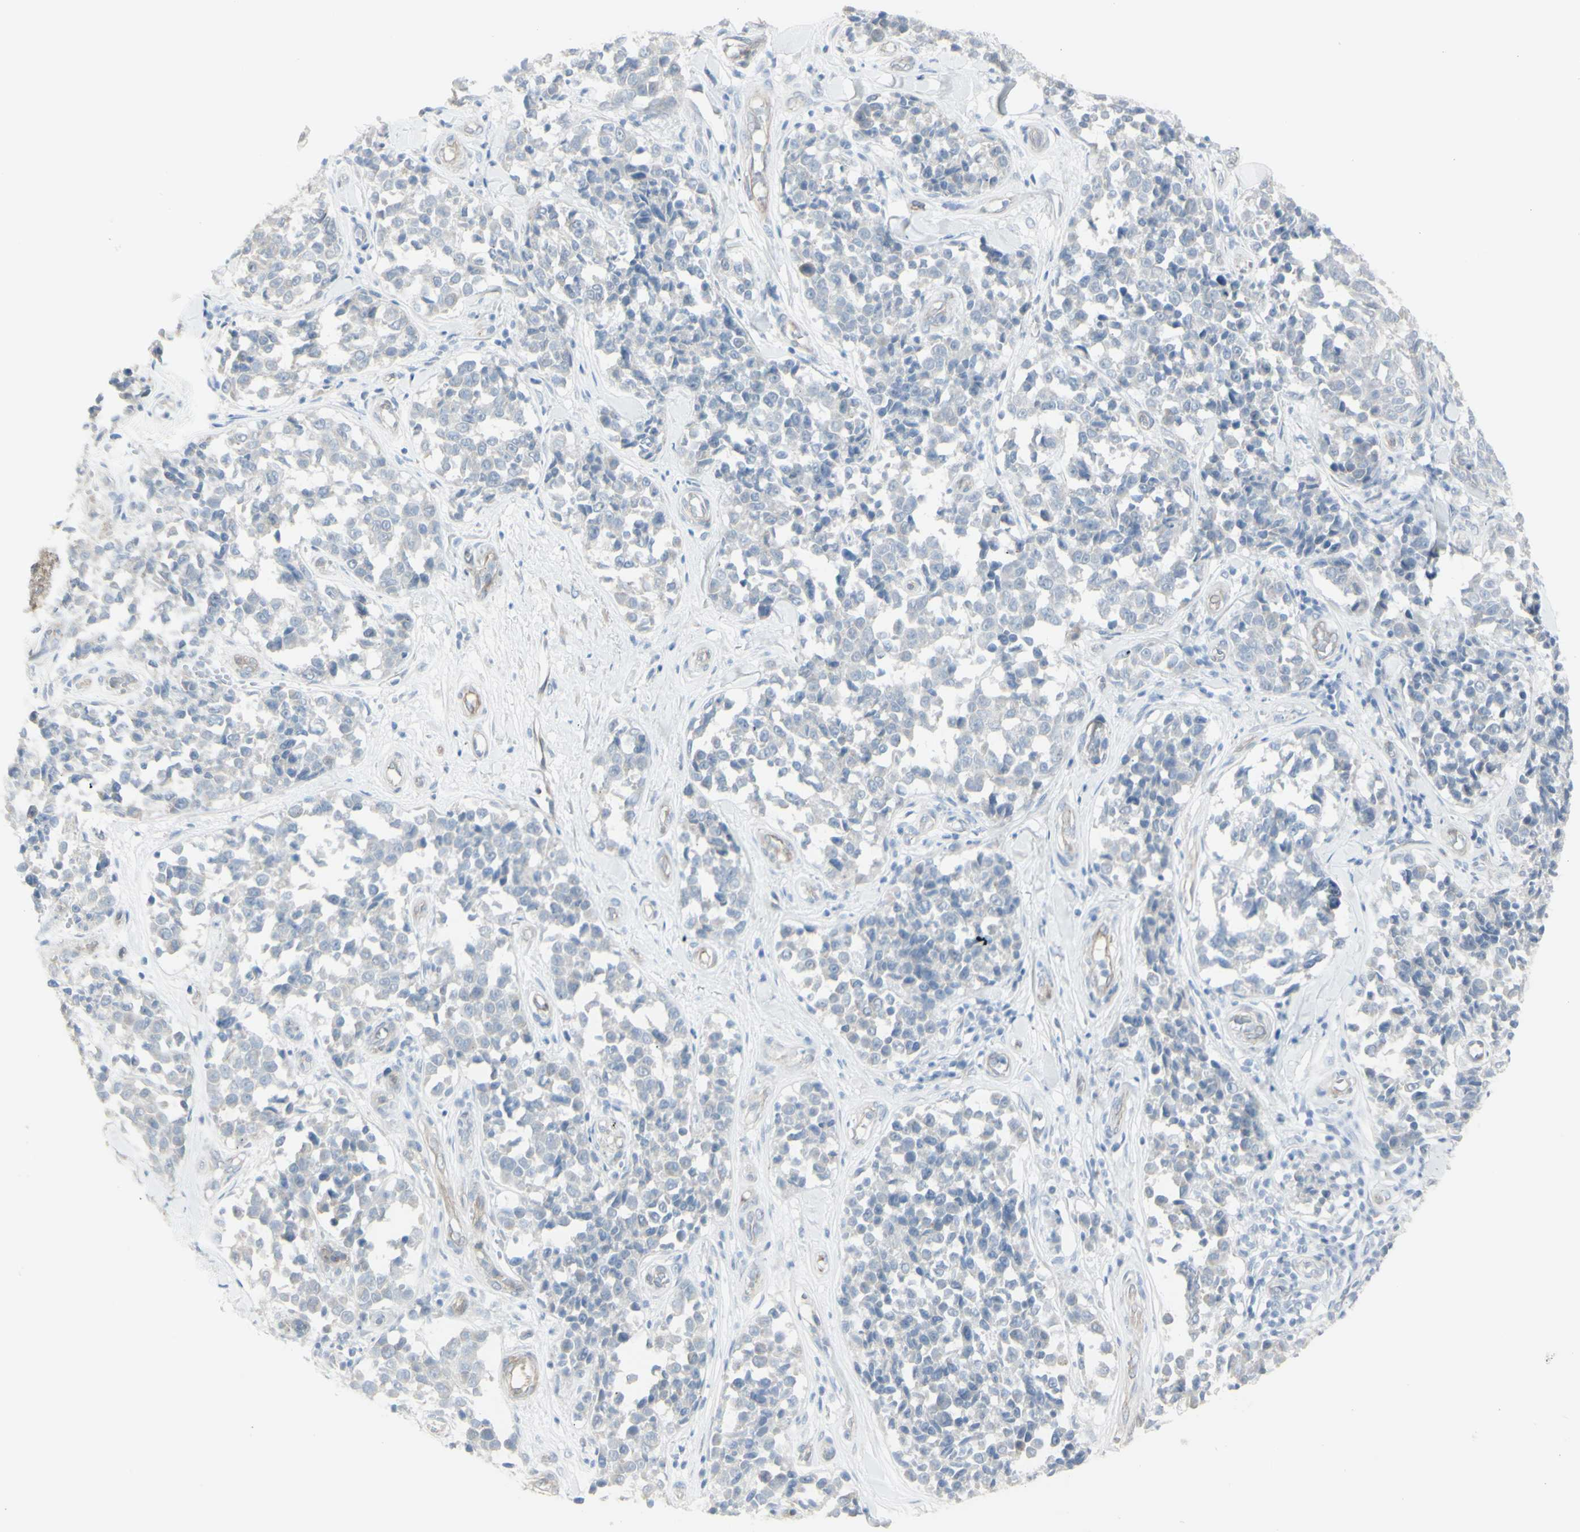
{"staining": {"intensity": "negative", "quantity": "none", "location": "none"}, "tissue": "melanoma", "cell_type": "Tumor cells", "image_type": "cancer", "snomed": [{"axis": "morphology", "description": "Malignant melanoma, NOS"}, {"axis": "topography", "description": "Skin"}], "caption": "The photomicrograph demonstrates no staining of tumor cells in melanoma.", "gene": "NDST4", "patient": {"sex": "female", "age": 64}}